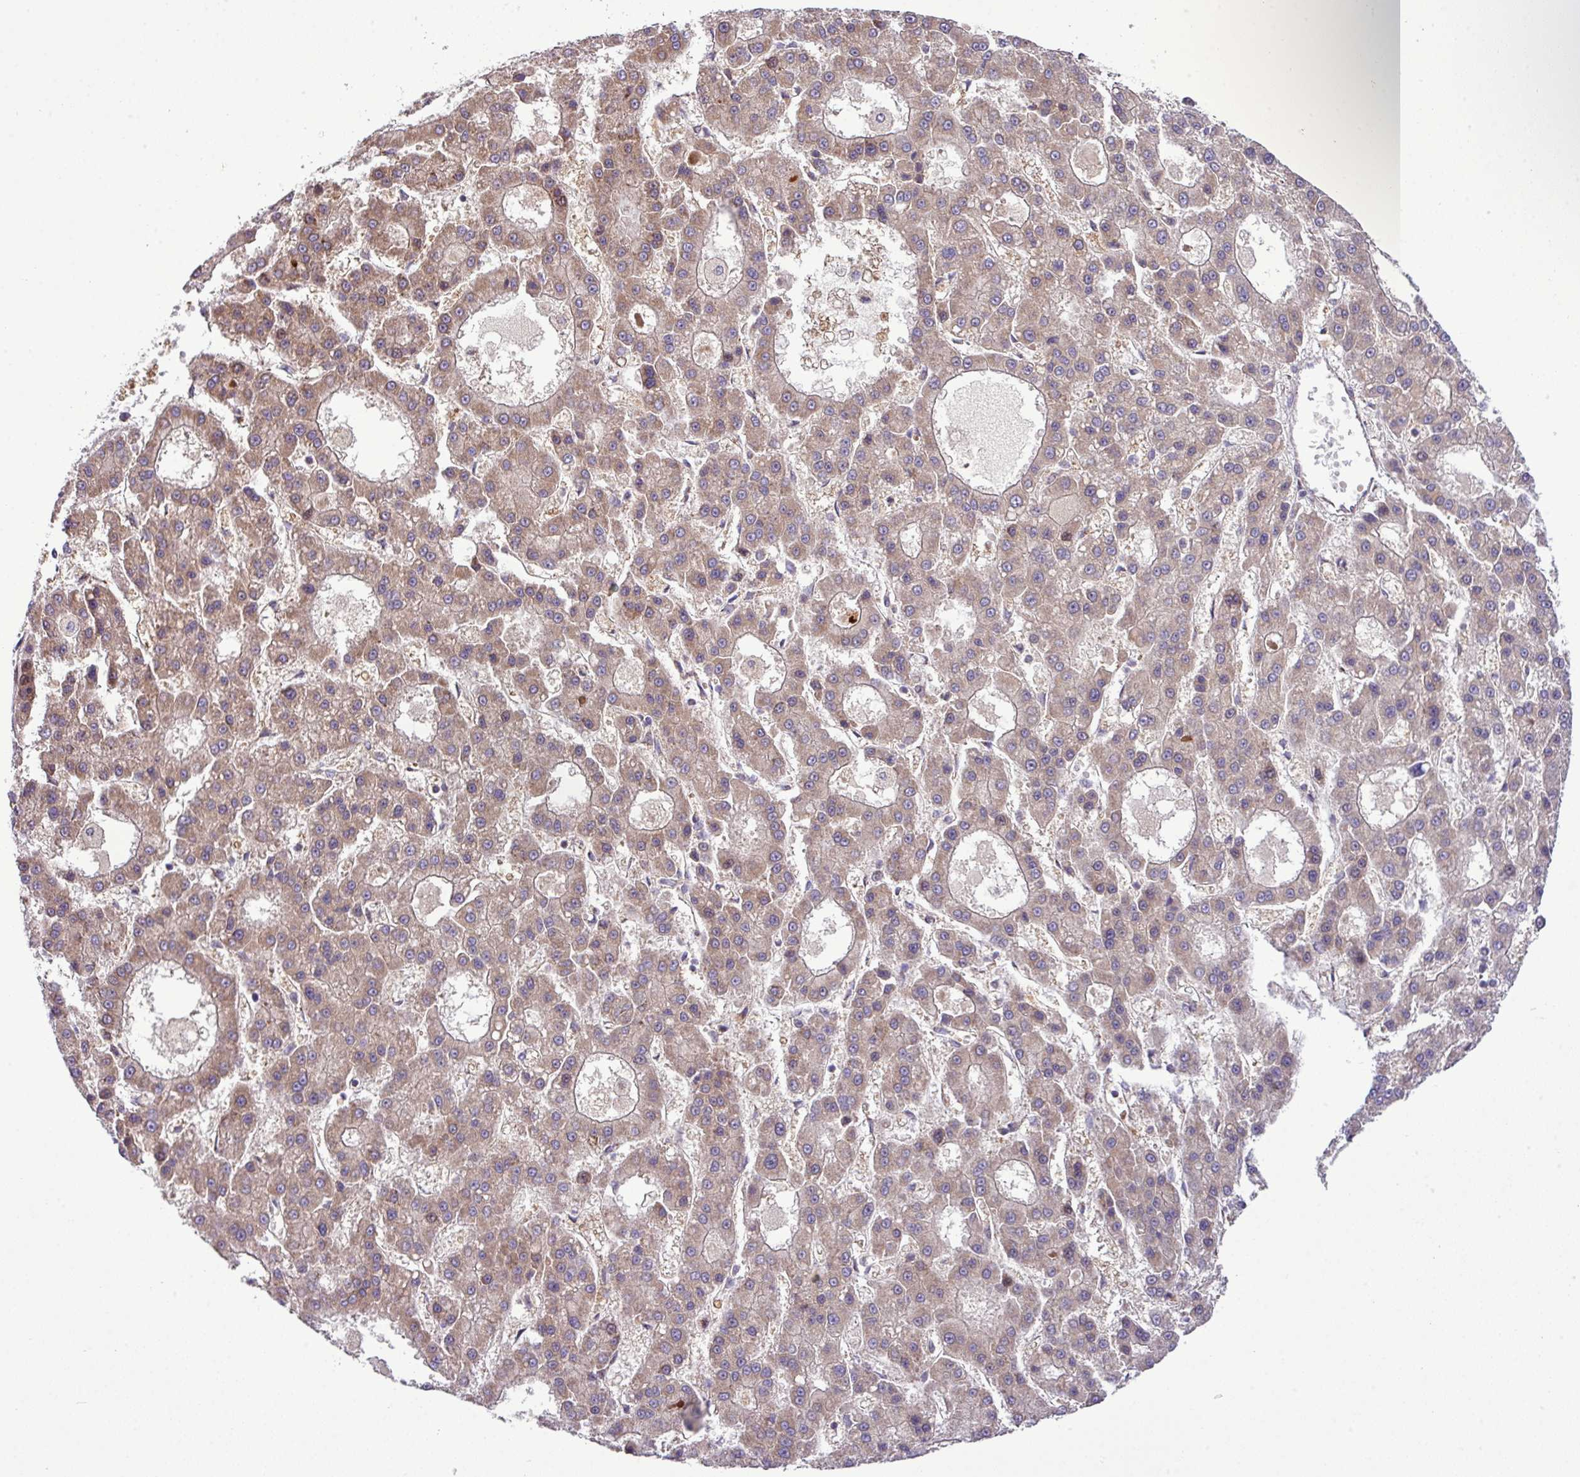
{"staining": {"intensity": "weak", "quantity": ">75%", "location": "cytoplasmic/membranous,nuclear"}, "tissue": "liver cancer", "cell_type": "Tumor cells", "image_type": "cancer", "snomed": [{"axis": "morphology", "description": "Carcinoma, Hepatocellular, NOS"}, {"axis": "topography", "description": "Liver"}], "caption": "This histopathology image demonstrates immunohistochemistry staining of human liver cancer (hepatocellular carcinoma), with low weak cytoplasmic/membranous and nuclear expression in approximately >75% of tumor cells.", "gene": "B3GNT9", "patient": {"sex": "male", "age": 70}}